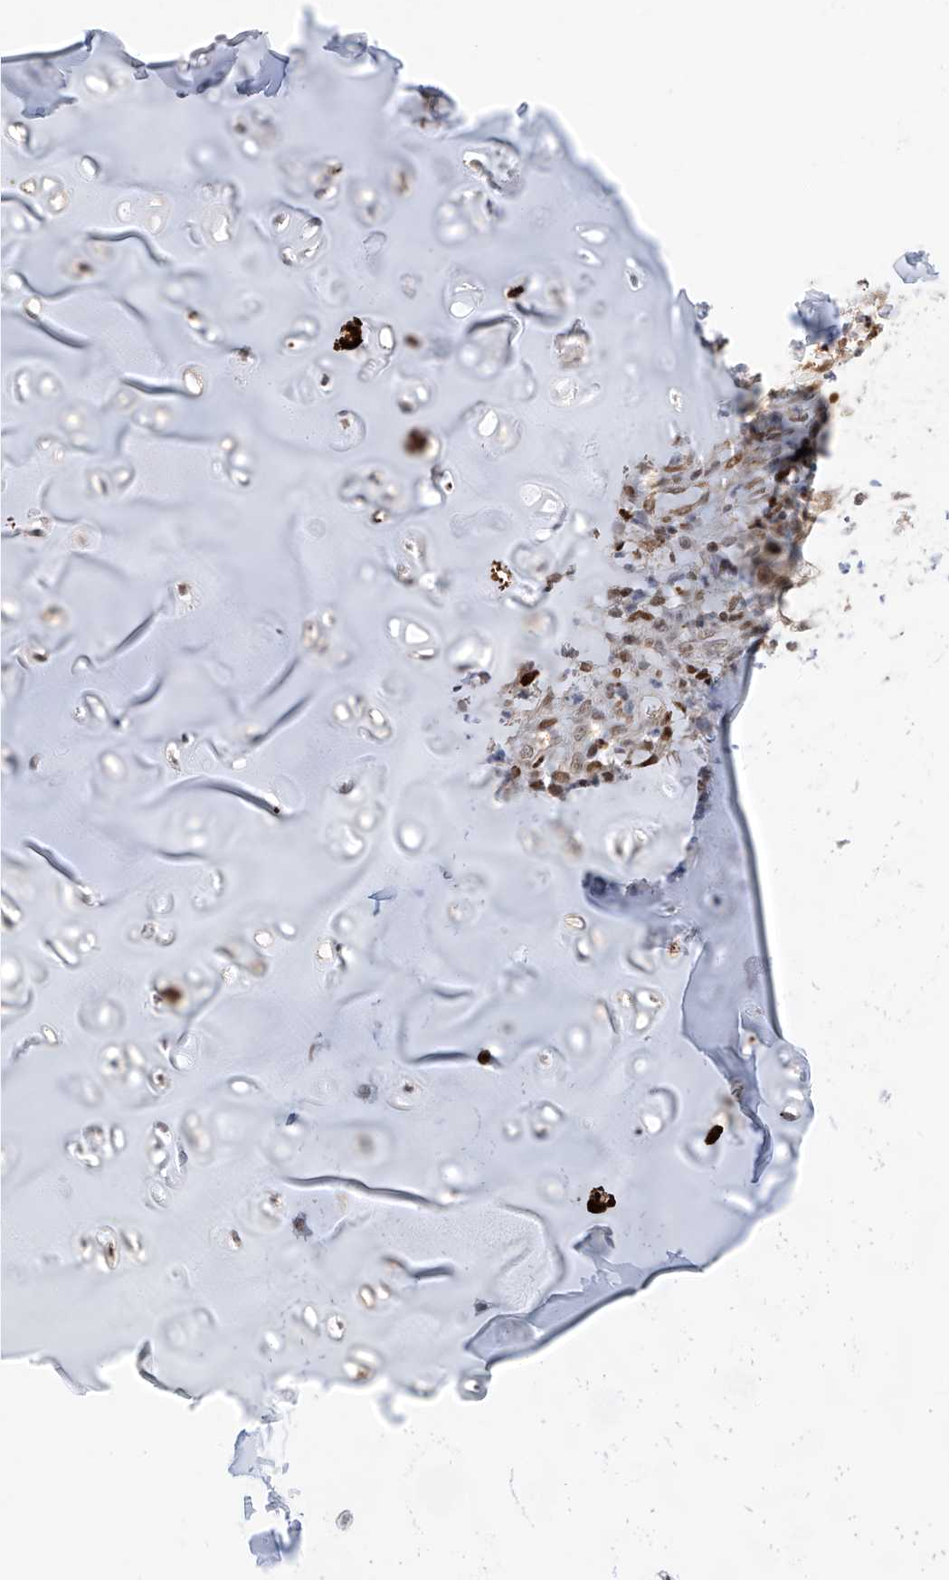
{"staining": {"intensity": "moderate", "quantity": ">75%", "location": "nuclear"}, "tissue": "adipose tissue", "cell_type": "Adipocytes", "image_type": "normal", "snomed": [{"axis": "morphology", "description": "Normal tissue, NOS"}, {"axis": "morphology", "description": "Basal cell carcinoma"}, {"axis": "topography", "description": "Cartilage tissue"}, {"axis": "topography", "description": "Nasopharynx"}, {"axis": "topography", "description": "Oral tissue"}], "caption": "Immunohistochemistry (IHC) image of unremarkable adipose tissue: human adipose tissue stained using immunohistochemistry (IHC) shows medium levels of moderate protein expression localized specifically in the nuclear of adipocytes, appearing as a nuclear brown color.", "gene": "HDAC9", "patient": {"sex": "female", "age": 77}}